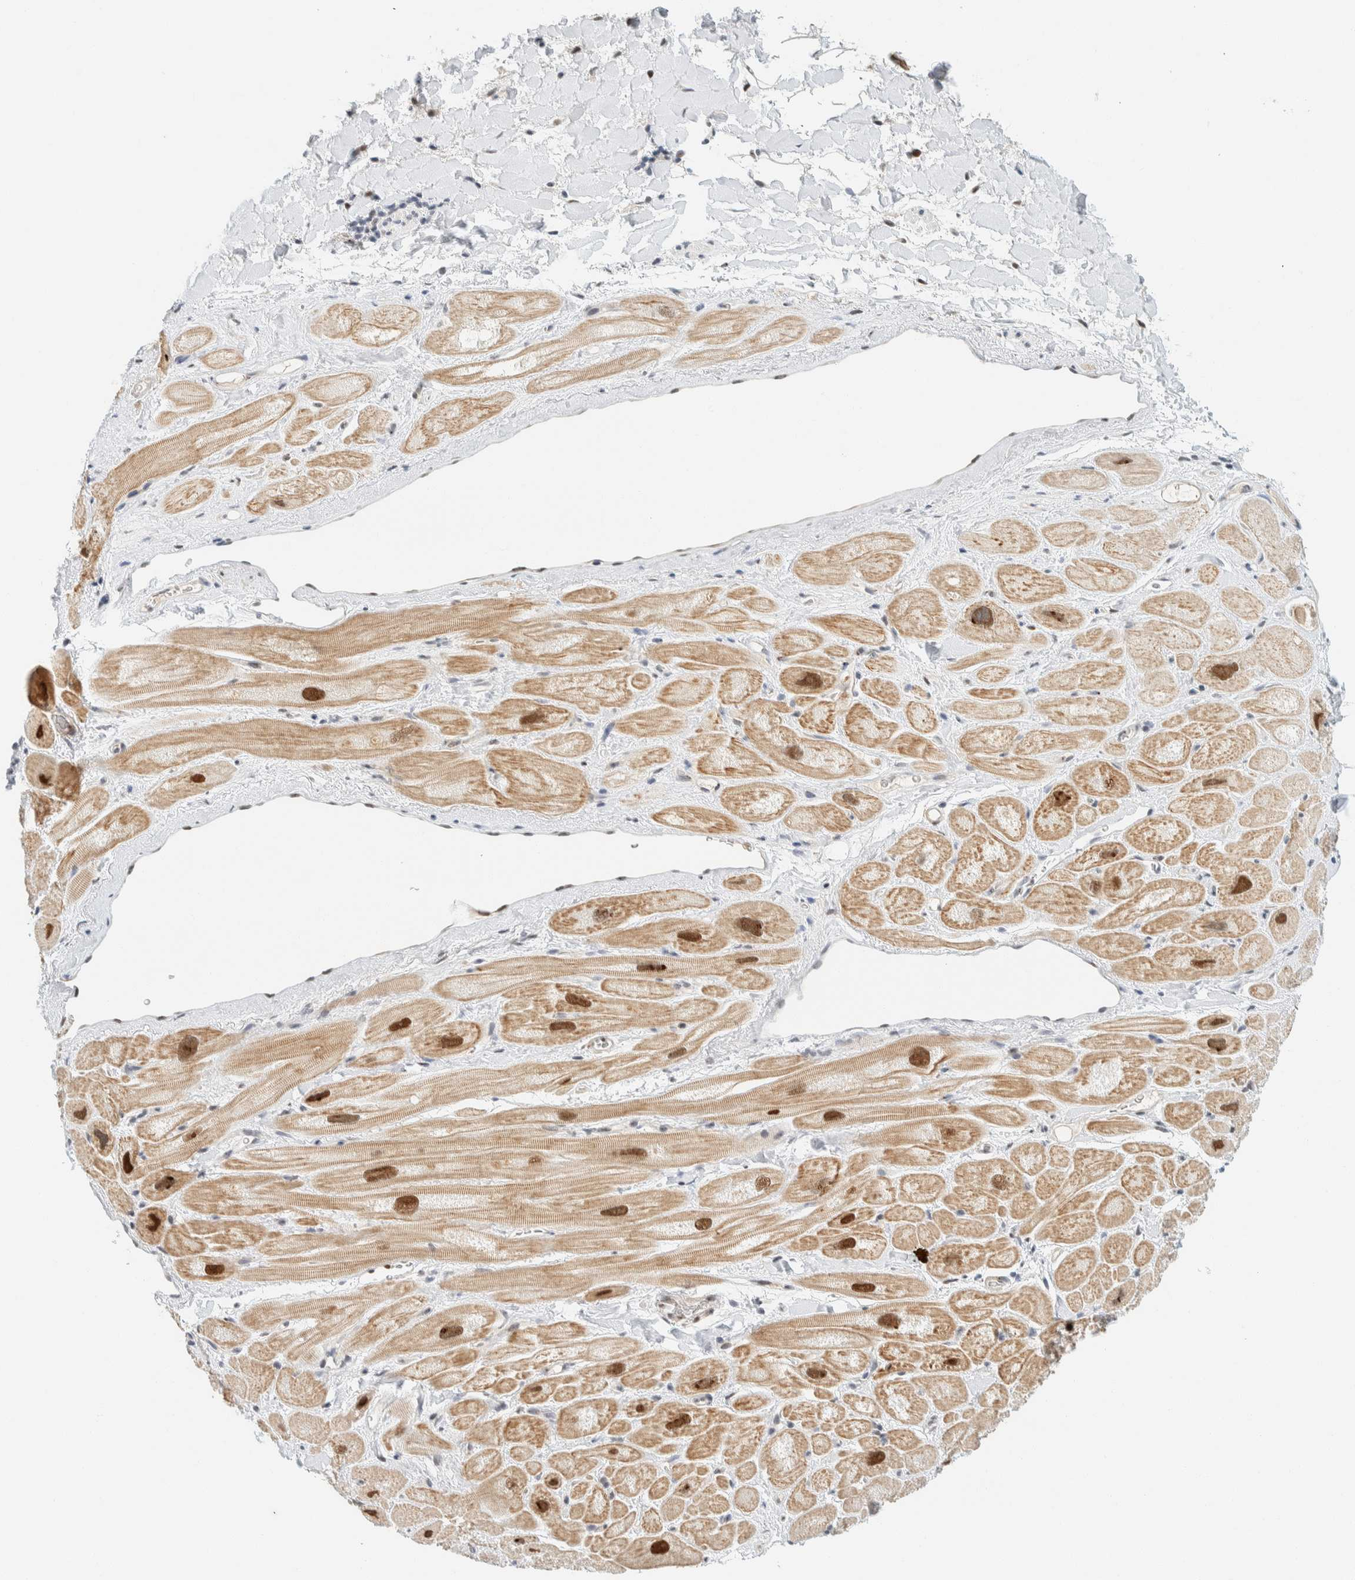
{"staining": {"intensity": "moderate", "quantity": "25%-75%", "location": "nuclear"}, "tissue": "heart muscle", "cell_type": "Cardiomyocytes", "image_type": "normal", "snomed": [{"axis": "morphology", "description": "Normal tissue, NOS"}, {"axis": "topography", "description": "Heart"}], "caption": "IHC micrograph of benign heart muscle stained for a protein (brown), which shows medium levels of moderate nuclear expression in about 25%-75% of cardiomyocytes.", "gene": "ZNF683", "patient": {"sex": "male", "age": 49}}